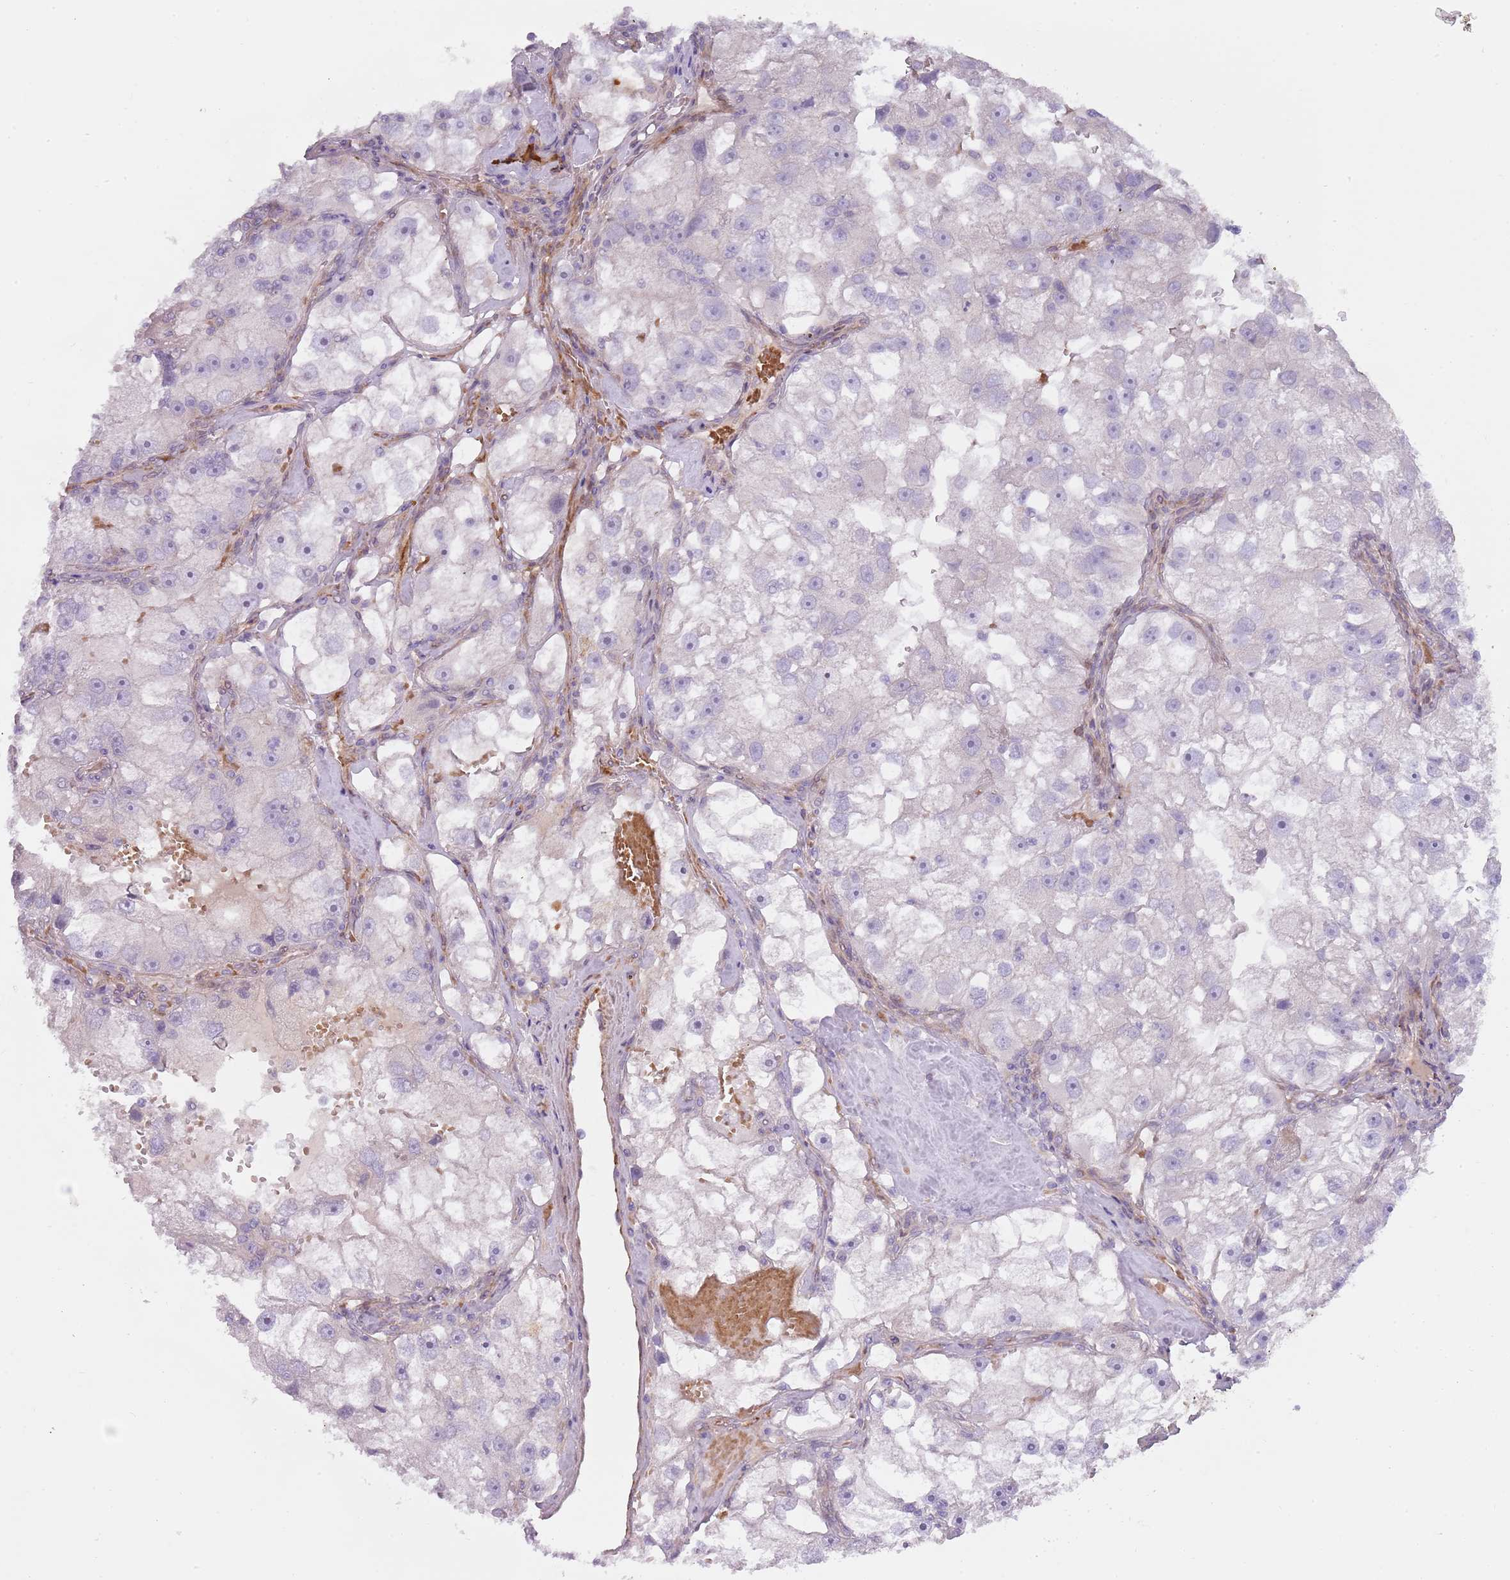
{"staining": {"intensity": "negative", "quantity": "none", "location": "none"}, "tissue": "renal cancer", "cell_type": "Tumor cells", "image_type": "cancer", "snomed": [{"axis": "morphology", "description": "Adenocarcinoma, NOS"}, {"axis": "topography", "description": "Kidney"}], "caption": "Immunohistochemistry of renal adenocarcinoma exhibits no positivity in tumor cells.", "gene": "TINAGL1", "patient": {"sex": "male", "age": 63}}